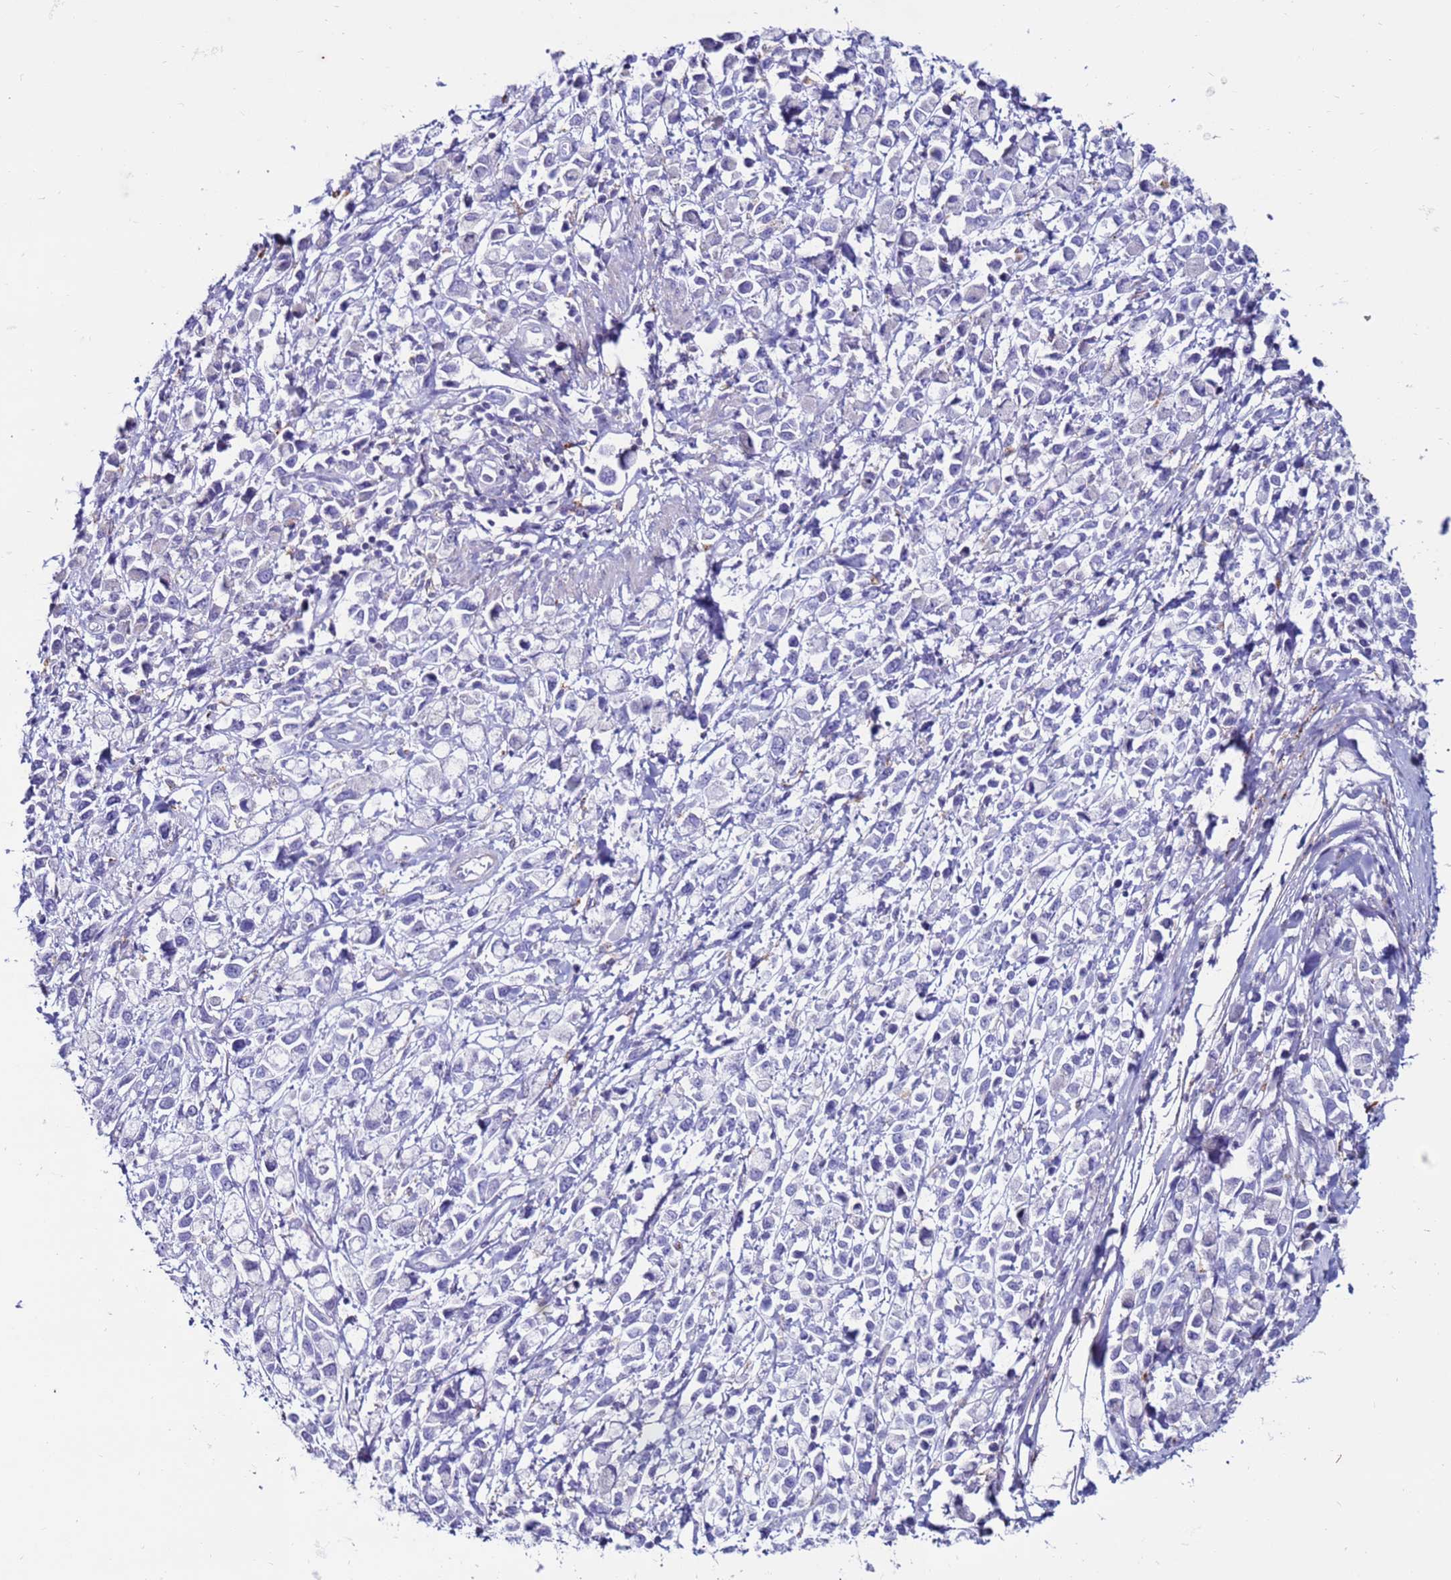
{"staining": {"intensity": "negative", "quantity": "none", "location": "none"}, "tissue": "stomach cancer", "cell_type": "Tumor cells", "image_type": "cancer", "snomed": [{"axis": "morphology", "description": "Adenocarcinoma, NOS"}, {"axis": "topography", "description": "Stomach"}], "caption": "Image shows no significant protein staining in tumor cells of adenocarcinoma (stomach).", "gene": "CLEC4M", "patient": {"sex": "female", "age": 81}}